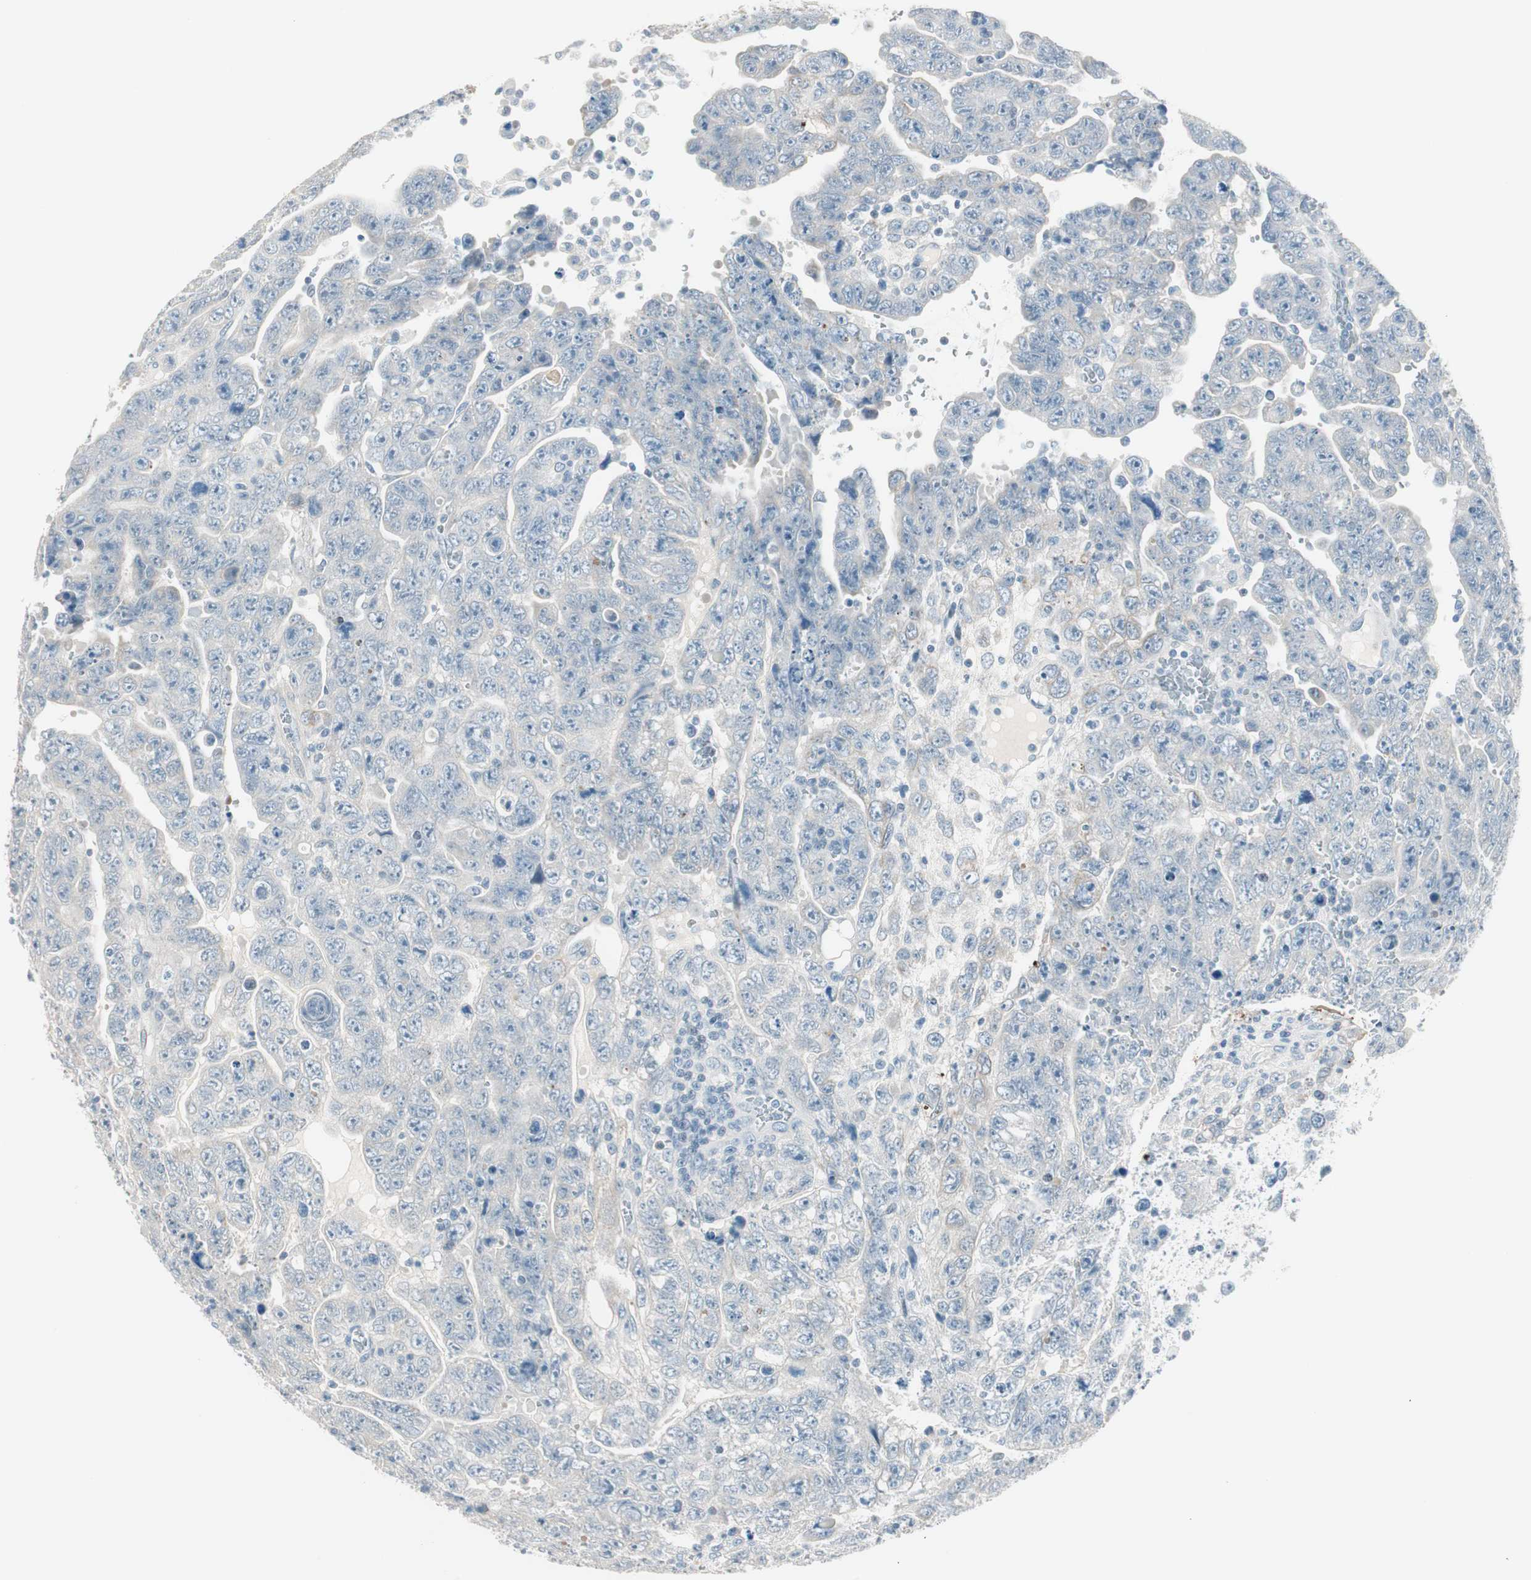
{"staining": {"intensity": "negative", "quantity": "none", "location": "none"}, "tissue": "testis cancer", "cell_type": "Tumor cells", "image_type": "cancer", "snomed": [{"axis": "morphology", "description": "Carcinoma, Embryonal, NOS"}, {"axis": "topography", "description": "Testis"}], "caption": "The IHC histopathology image has no significant staining in tumor cells of embryonal carcinoma (testis) tissue.", "gene": "GNAO1", "patient": {"sex": "male", "age": 28}}